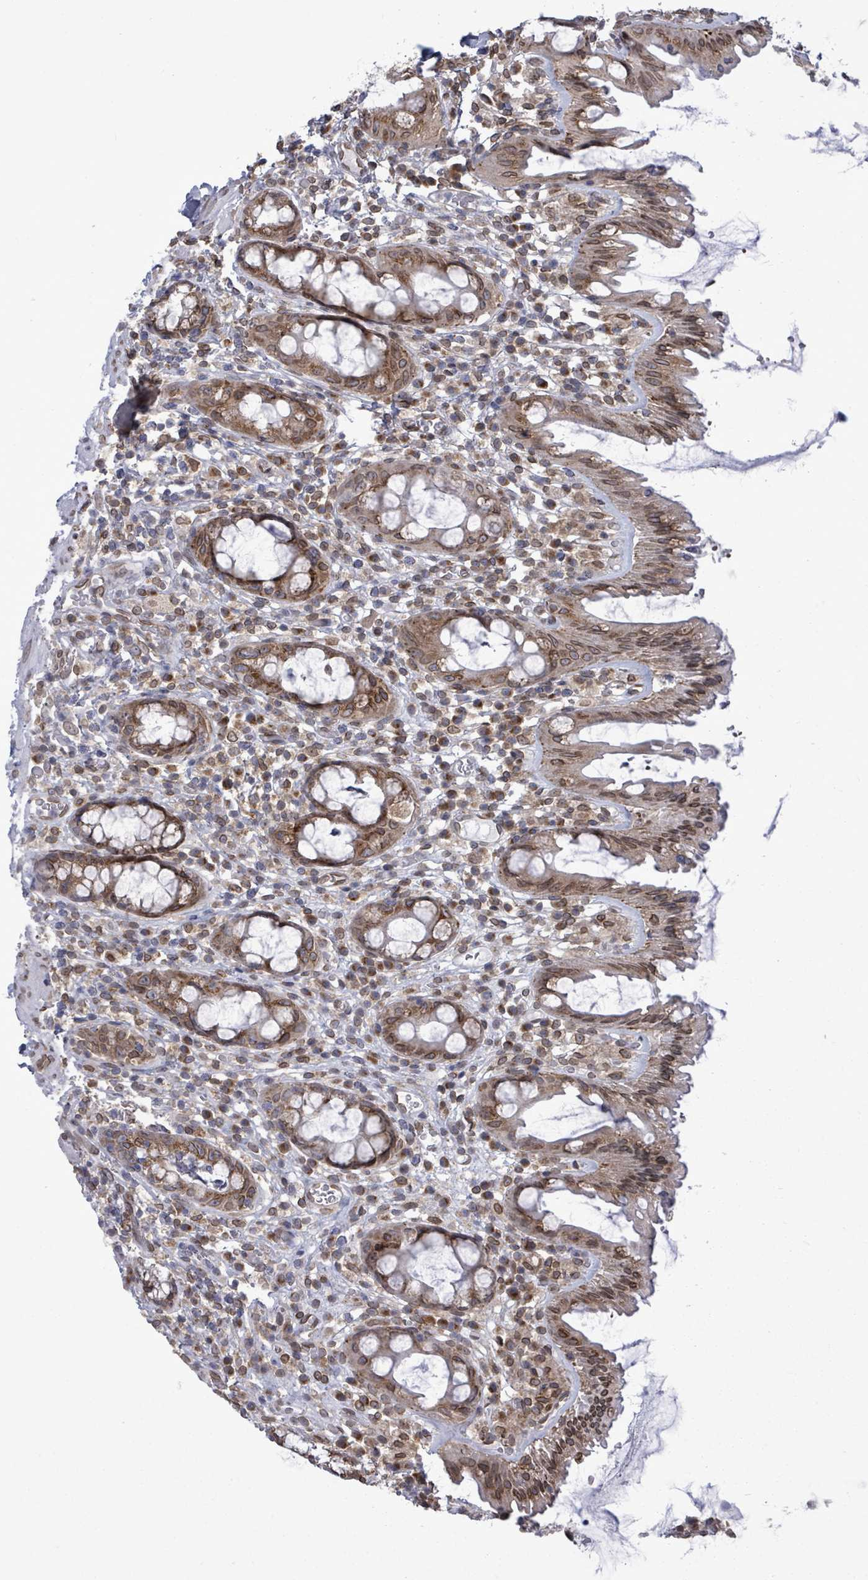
{"staining": {"intensity": "moderate", "quantity": ">75%", "location": "cytoplasmic/membranous,nuclear"}, "tissue": "rectum", "cell_type": "Glandular cells", "image_type": "normal", "snomed": [{"axis": "morphology", "description": "Normal tissue, NOS"}, {"axis": "topography", "description": "Rectum"}], "caption": "Immunohistochemistry (IHC) of normal human rectum demonstrates medium levels of moderate cytoplasmic/membranous,nuclear staining in about >75% of glandular cells.", "gene": "ARFGAP1", "patient": {"sex": "female", "age": 57}}